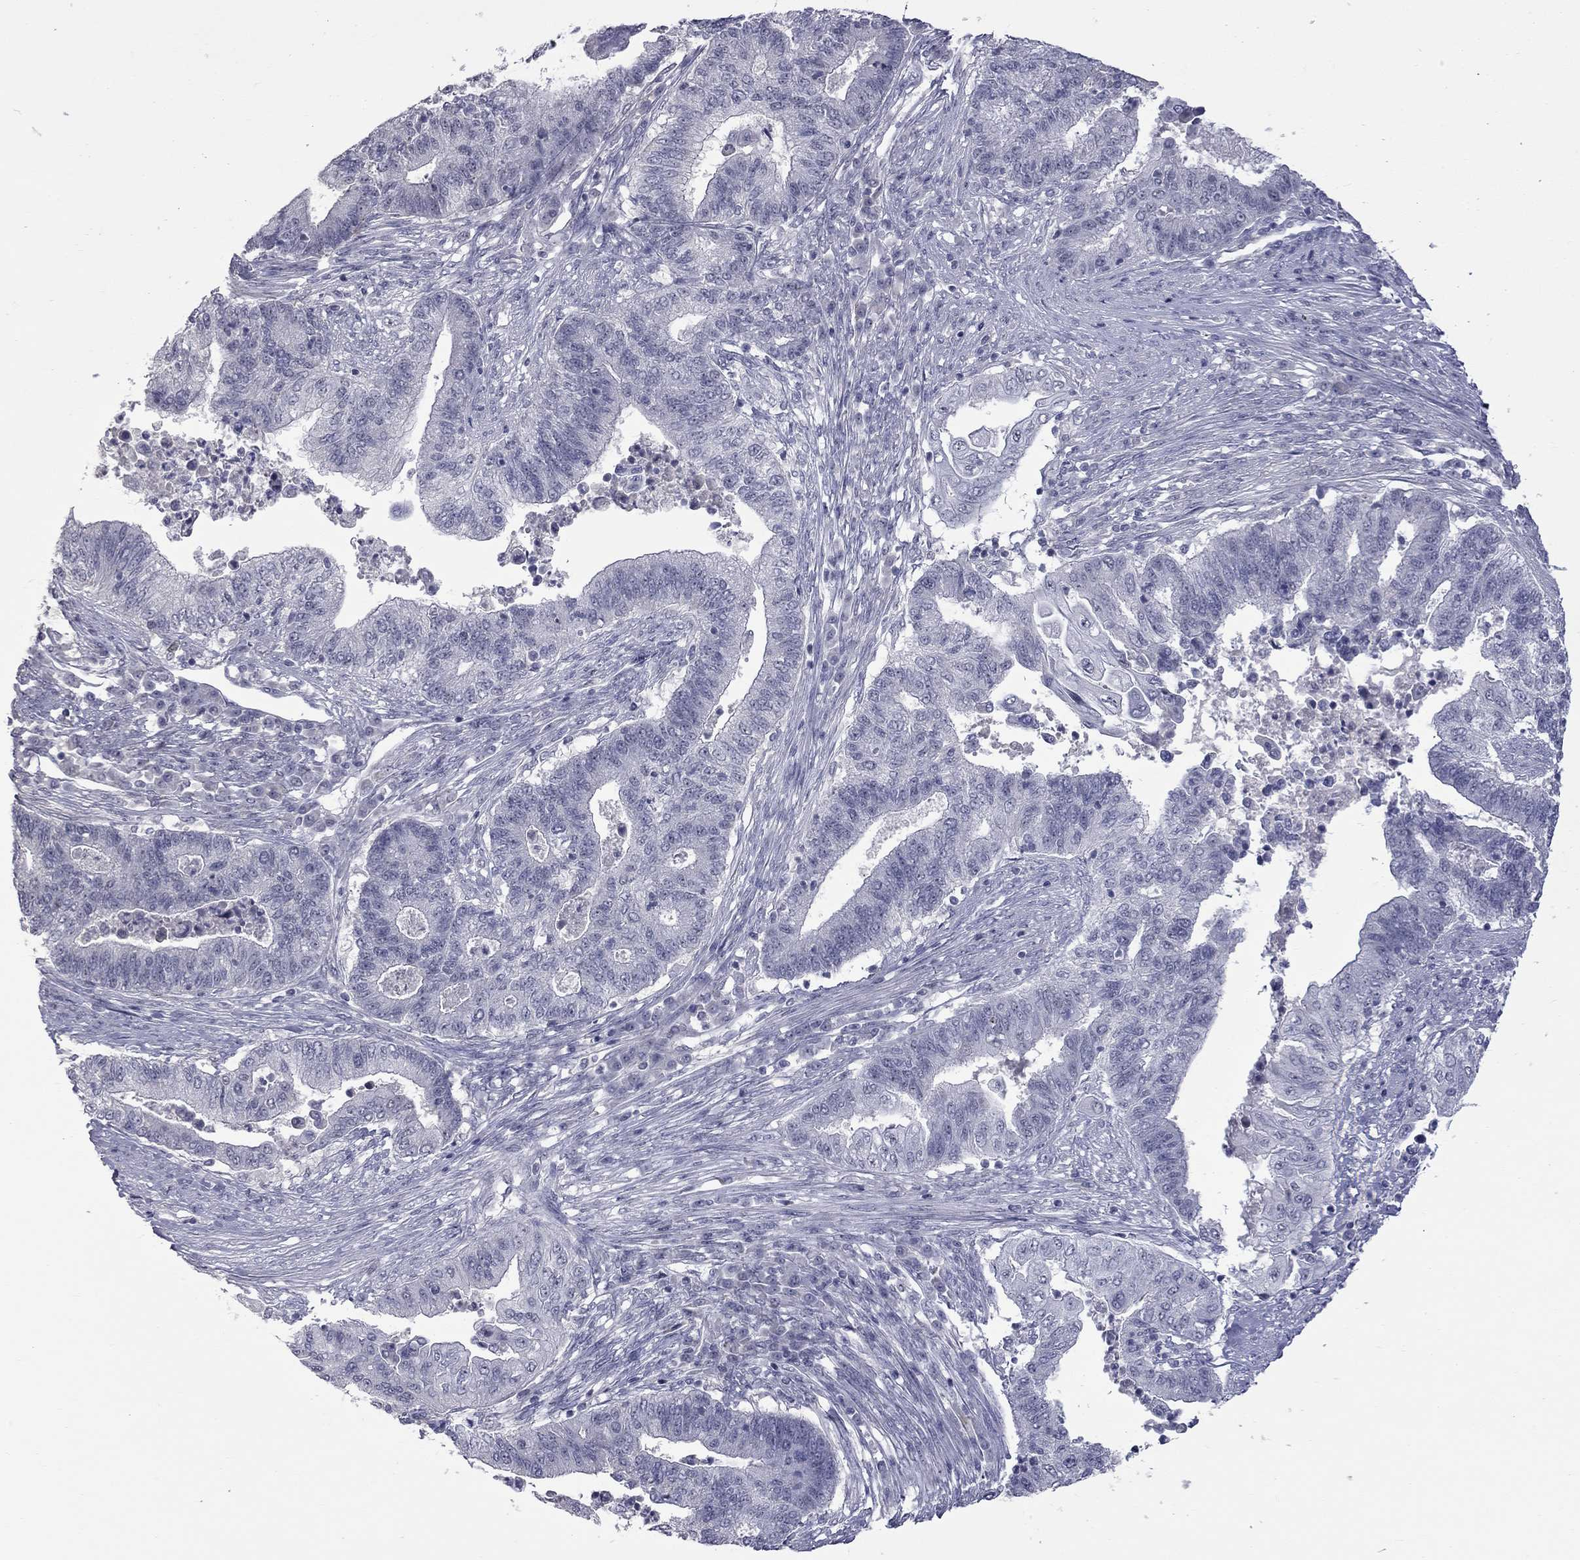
{"staining": {"intensity": "negative", "quantity": "none", "location": "none"}, "tissue": "endometrial cancer", "cell_type": "Tumor cells", "image_type": "cancer", "snomed": [{"axis": "morphology", "description": "Adenocarcinoma, NOS"}, {"axis": "topography", "description": "Uterus"}, {"axis": "topography", "description": "Endometrium"}], "caption": "DAB immunohistochemical staining of endometrial cancer (adenocarcinoma) exhibits no significant positivity in tumor cells.", "gene": "GSG1L", "patient": {"sex": "female", "age": 54}}